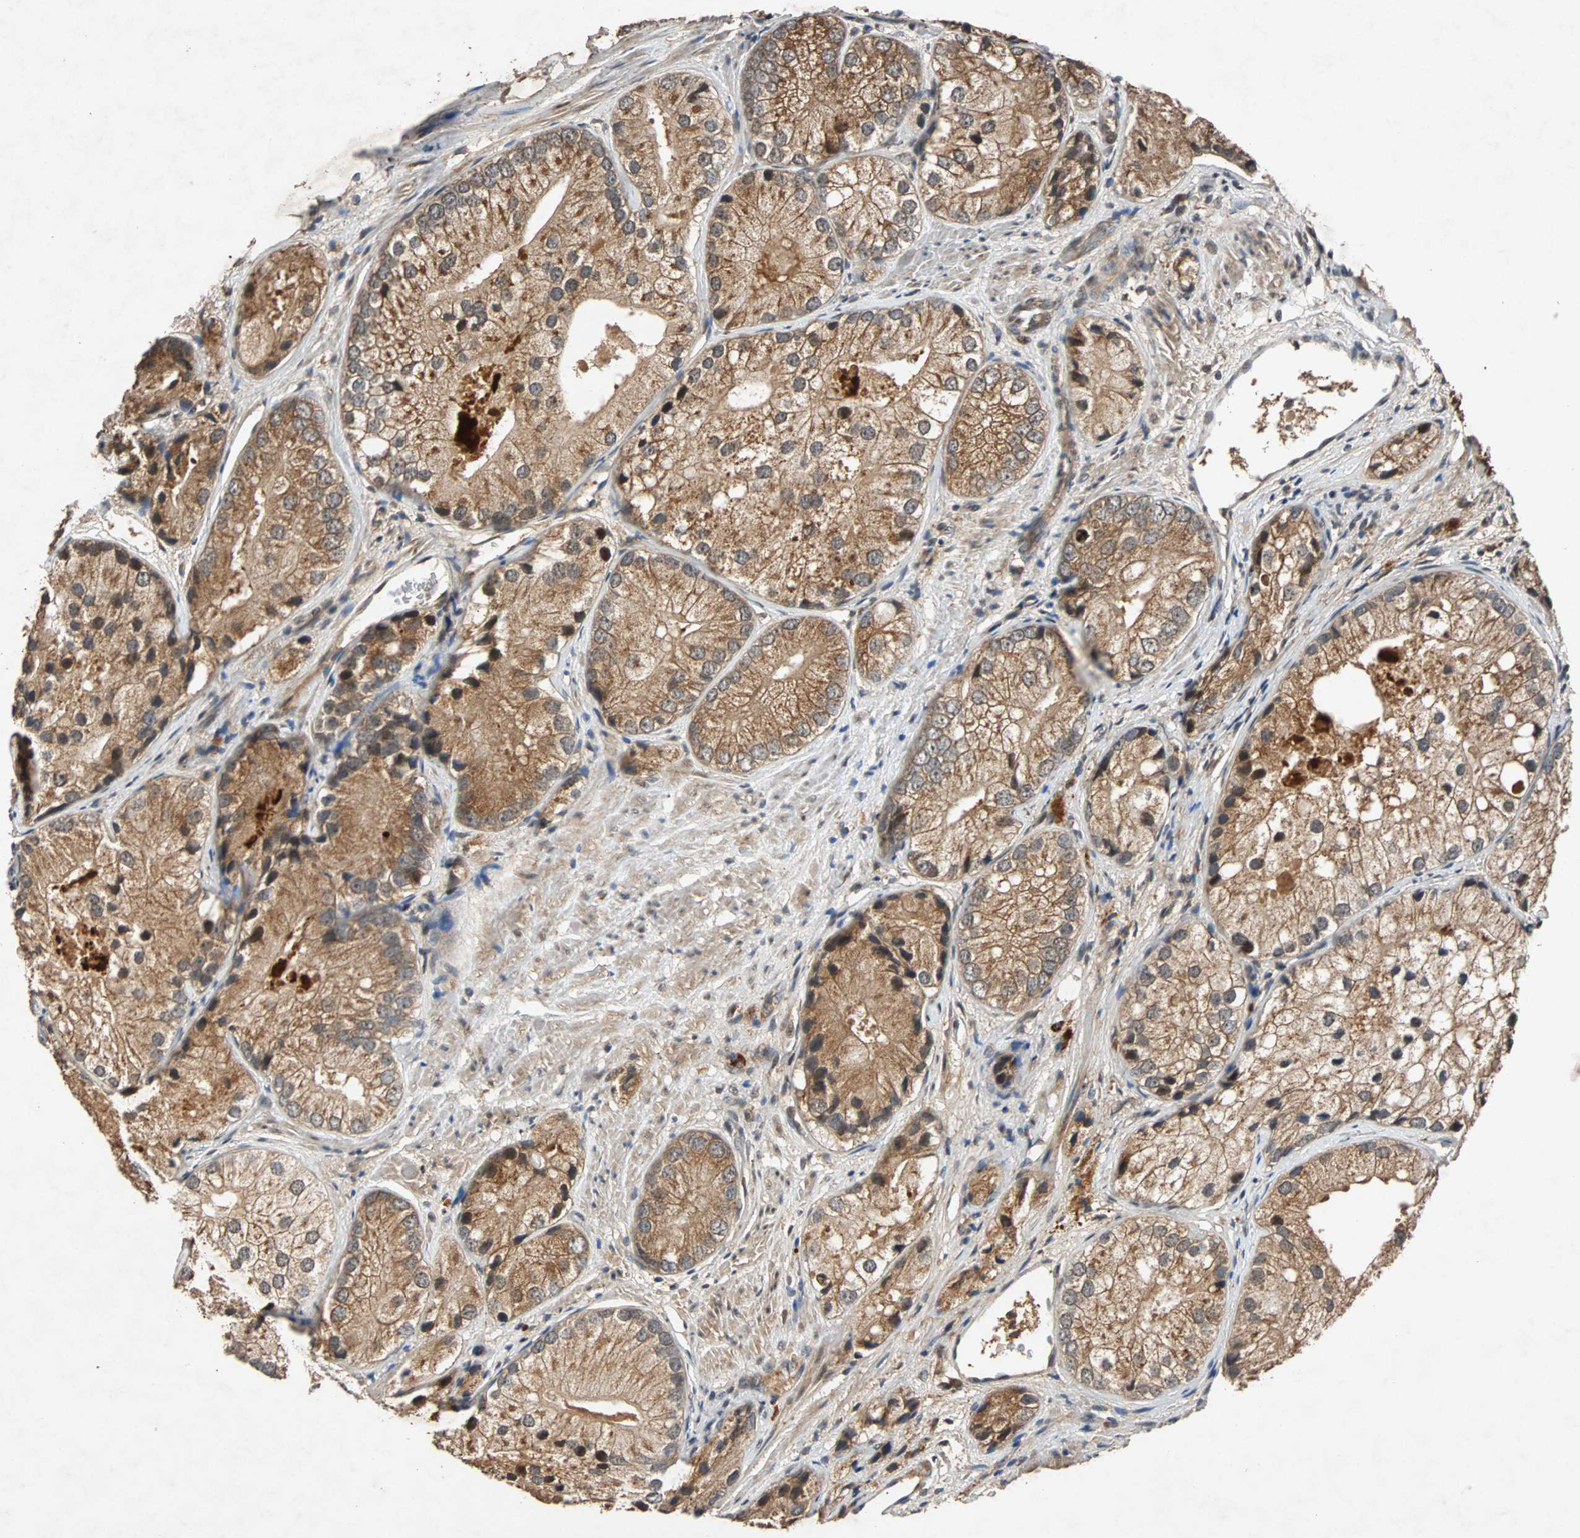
{"staining": {"intensity": "moderate", "quantity": ">75%", "location": "cytoplasmic/membranous"}, "tissue": "prostate cancer", "cell_type": "Tumor cells", "image_type": "cancer", "snomed": [{"axis": "morphology", "description": "Adenocarcinoma, Low grade"}, {"axis": "topography", "description": "Prostate"}], "caption": "This histopathology image exhibits prostate cancer stained with IHC to label a protein in brown. The cytoplasmic/membranous of tumor cells show moderate positivity for the protein. Nuclei are counter-stained blue.", "gene": "USP31", "patient": {"sex": "male", "age": 69}}